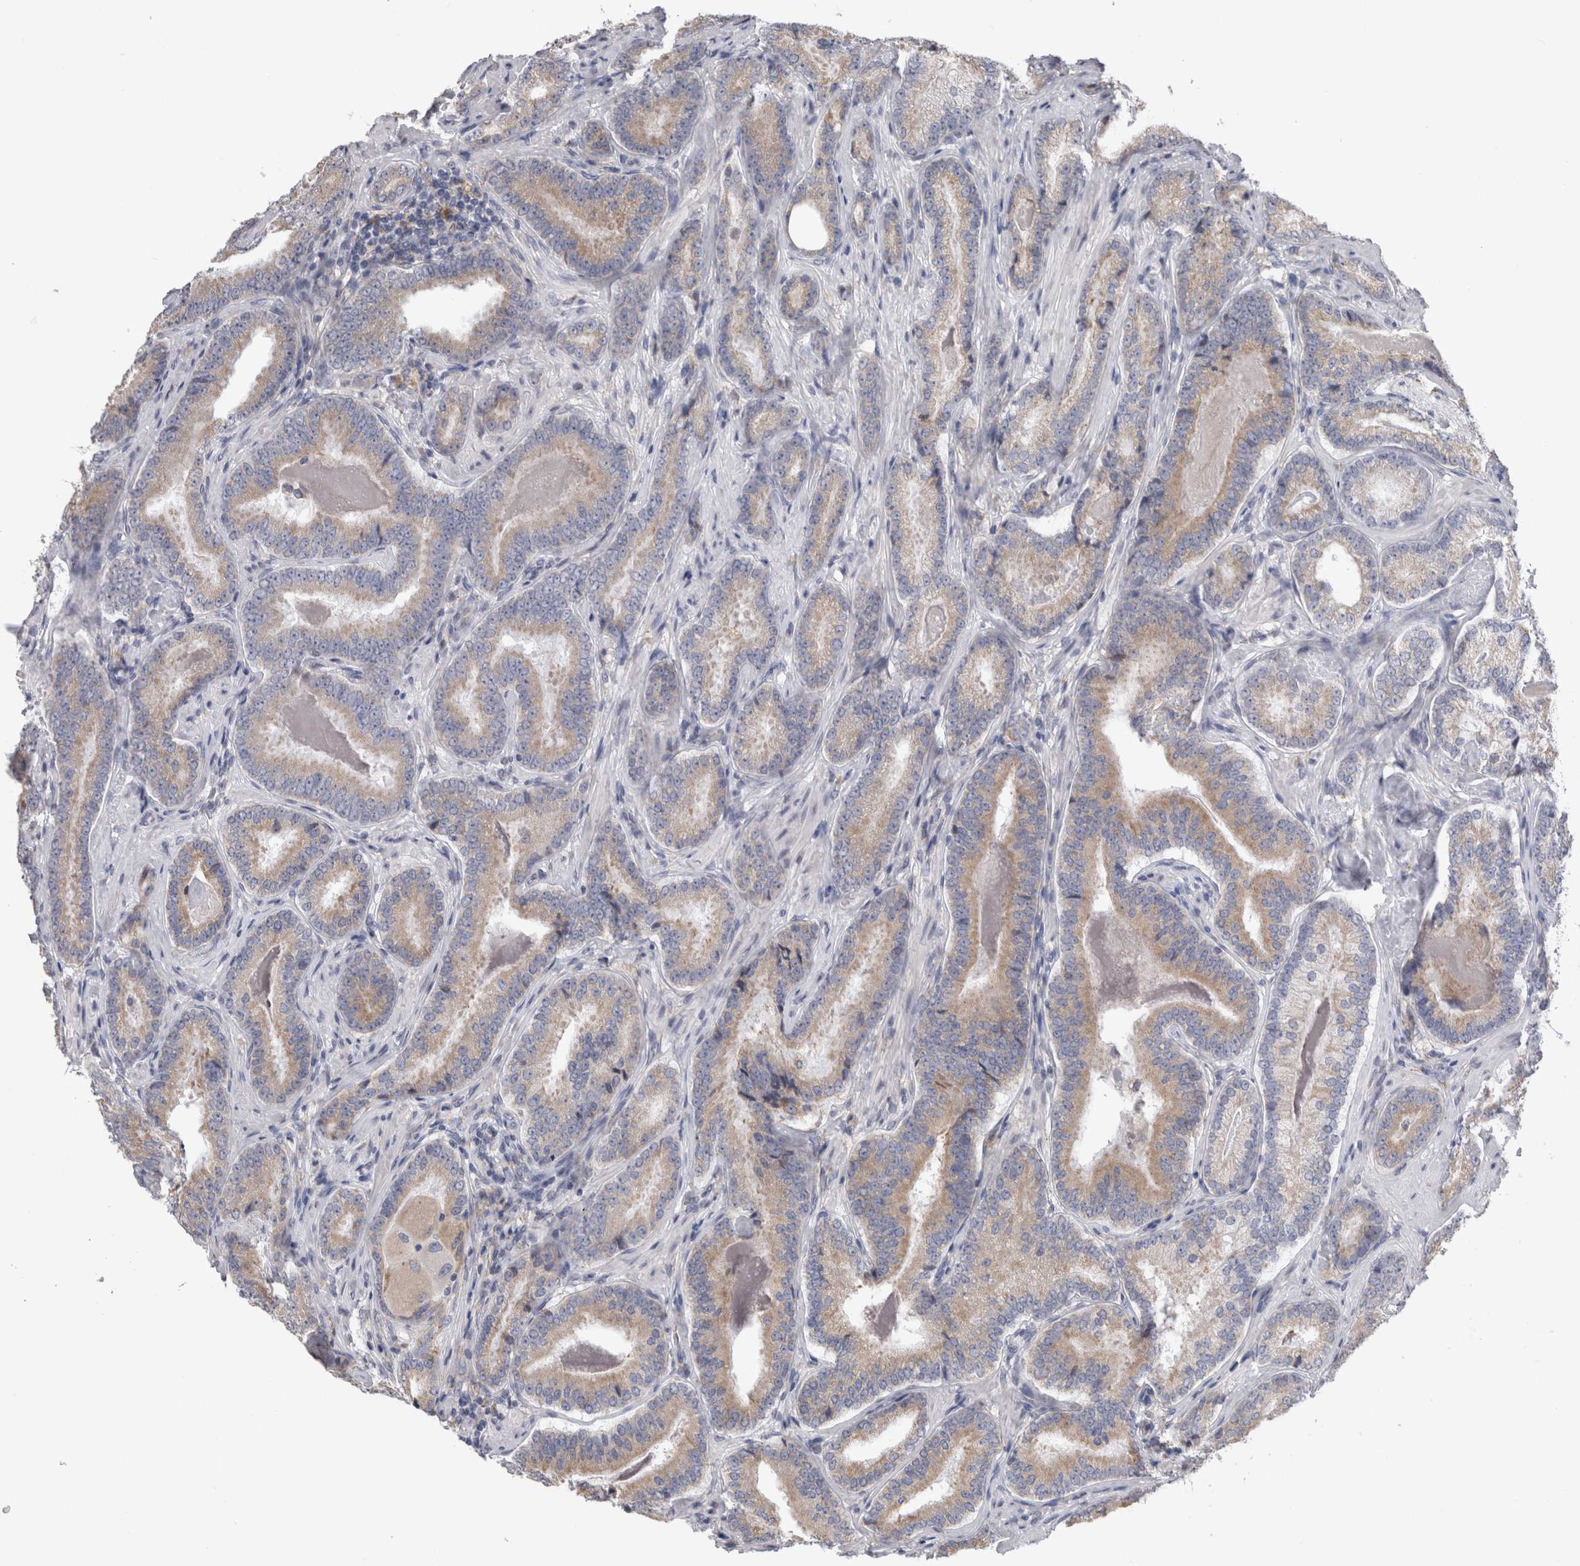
{"staining": {"intensity": "weak", "quantity": "25%-75%", "location": "cytoplasmic/membranous"}, "tissue": "prostate cancer", "cell_type": "Tumor cells", "image_type": "cancer", "snomed": [{"axis": "morphology", "description": "Adenocarcinoma, Low grade"}, {"axis": "topography", "description": "Prostate"}], "caption": "A low amount of weak cytoplasmic/membranous expression is identified in about 25%-75% of tumor cells in prostate cancer (adenocarcinoma (low-grade)) tissue.", "gene": "ZNF341", "patient": {"sex": "male", "age": 51}}